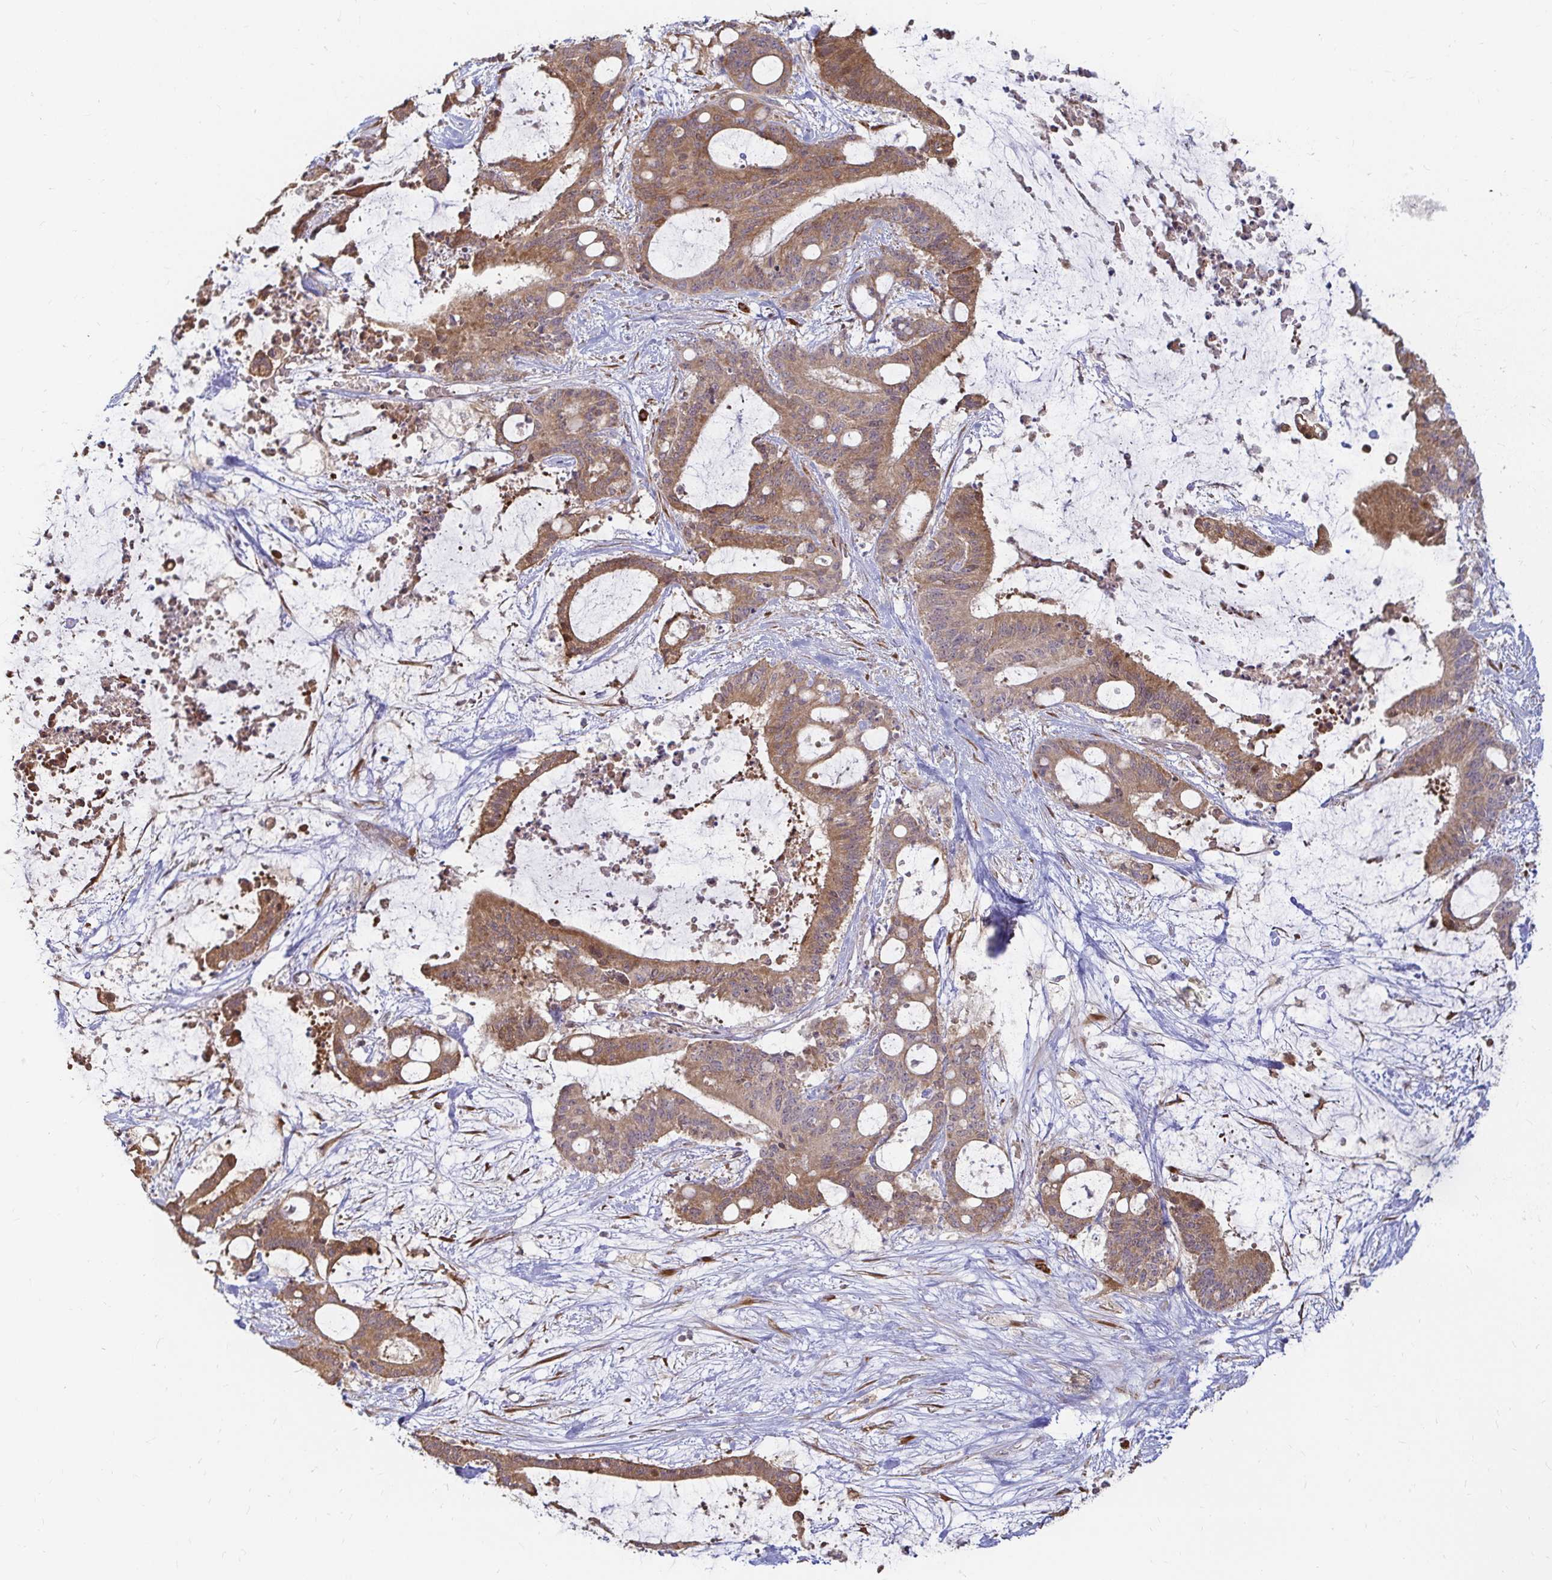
{"staining": {"intensity": "moderate", "quantity": ">75%", "location": "cytoplasmic/membranous"}, "tissue": "liver cancer", "cell_type": "Tumor cells", "image_type": "cancer", "snomed": [{"axis": "morphology", "description": "Normal tissue, NOS"}, {"axis": "morphology", "description": "Cholangiocarcinoma"}, {"axis": "topography", "description": "Liver"}, {"axis": "topography", "description": "Peripheral nerve tissue"}], "caption": "Protein staining demonstrates moderate cytoplasmic/membranous staining in about >75% of tumor cells in liver cholangiocarcinoma.", "gene": "CAST", "patient": {"sex": "female", "age": 73}}